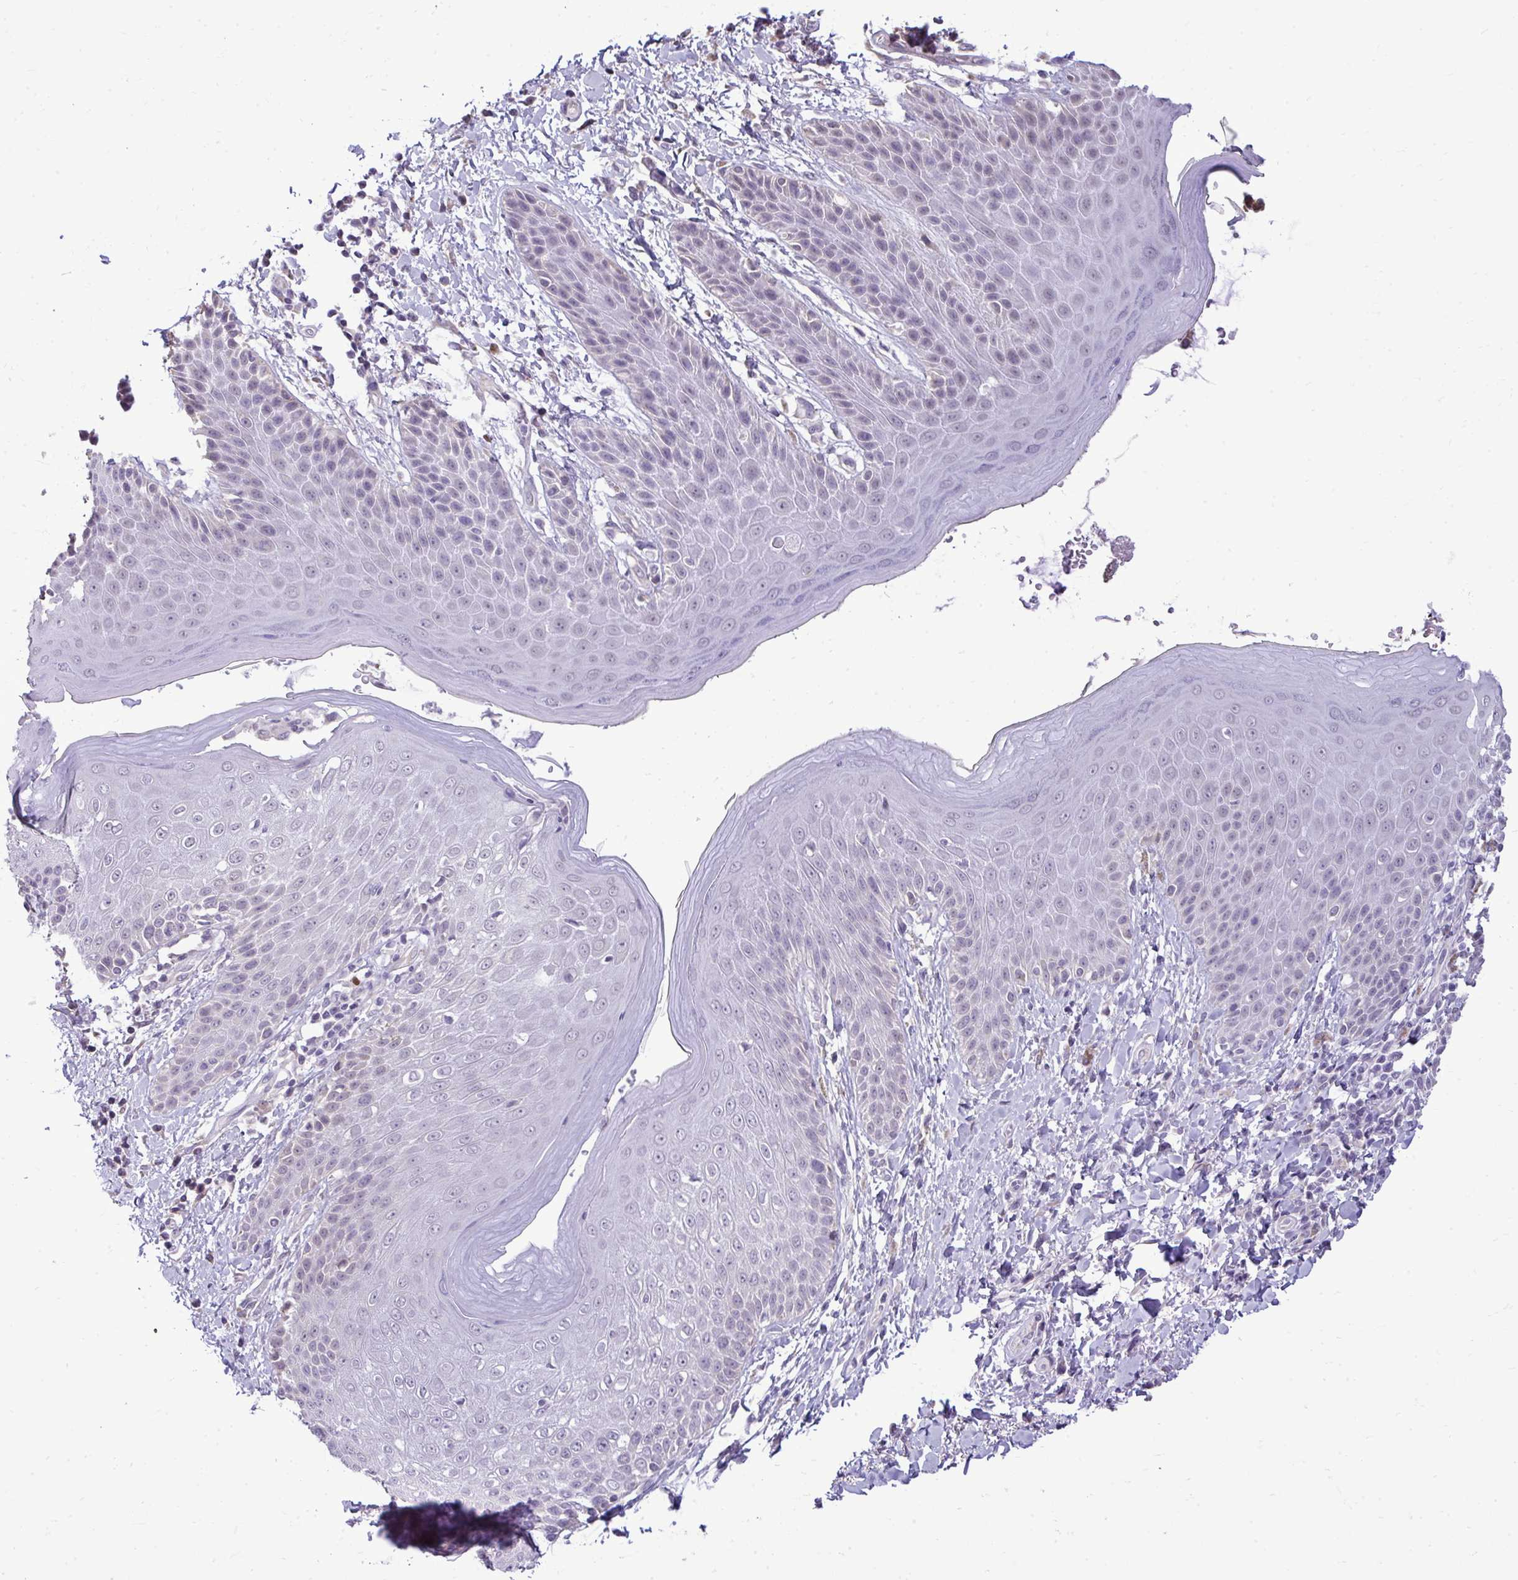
{"staining": {"intensity": "negative", "quantity": "none", "location": "none"}, "tissue": "skin", "cell_type": "Epidermal cells", "image_type": "normal", "snomed": [{"axis": "morphology", "description": "Normal tissue, NOS"}, {"axis": "topography", "description": "Anal"}, {"axis": "topography", "description": "Peripheral nerve tissue"}], "caption": "IHC histopathology image of unremarkable human skin stained for a protein (brown), which shows no positivity in epidermal cells. (DAB IHC with hematoxylin counter stain).", "gene": "NPPA", "patient": {"sex": "male", "age": 51}}